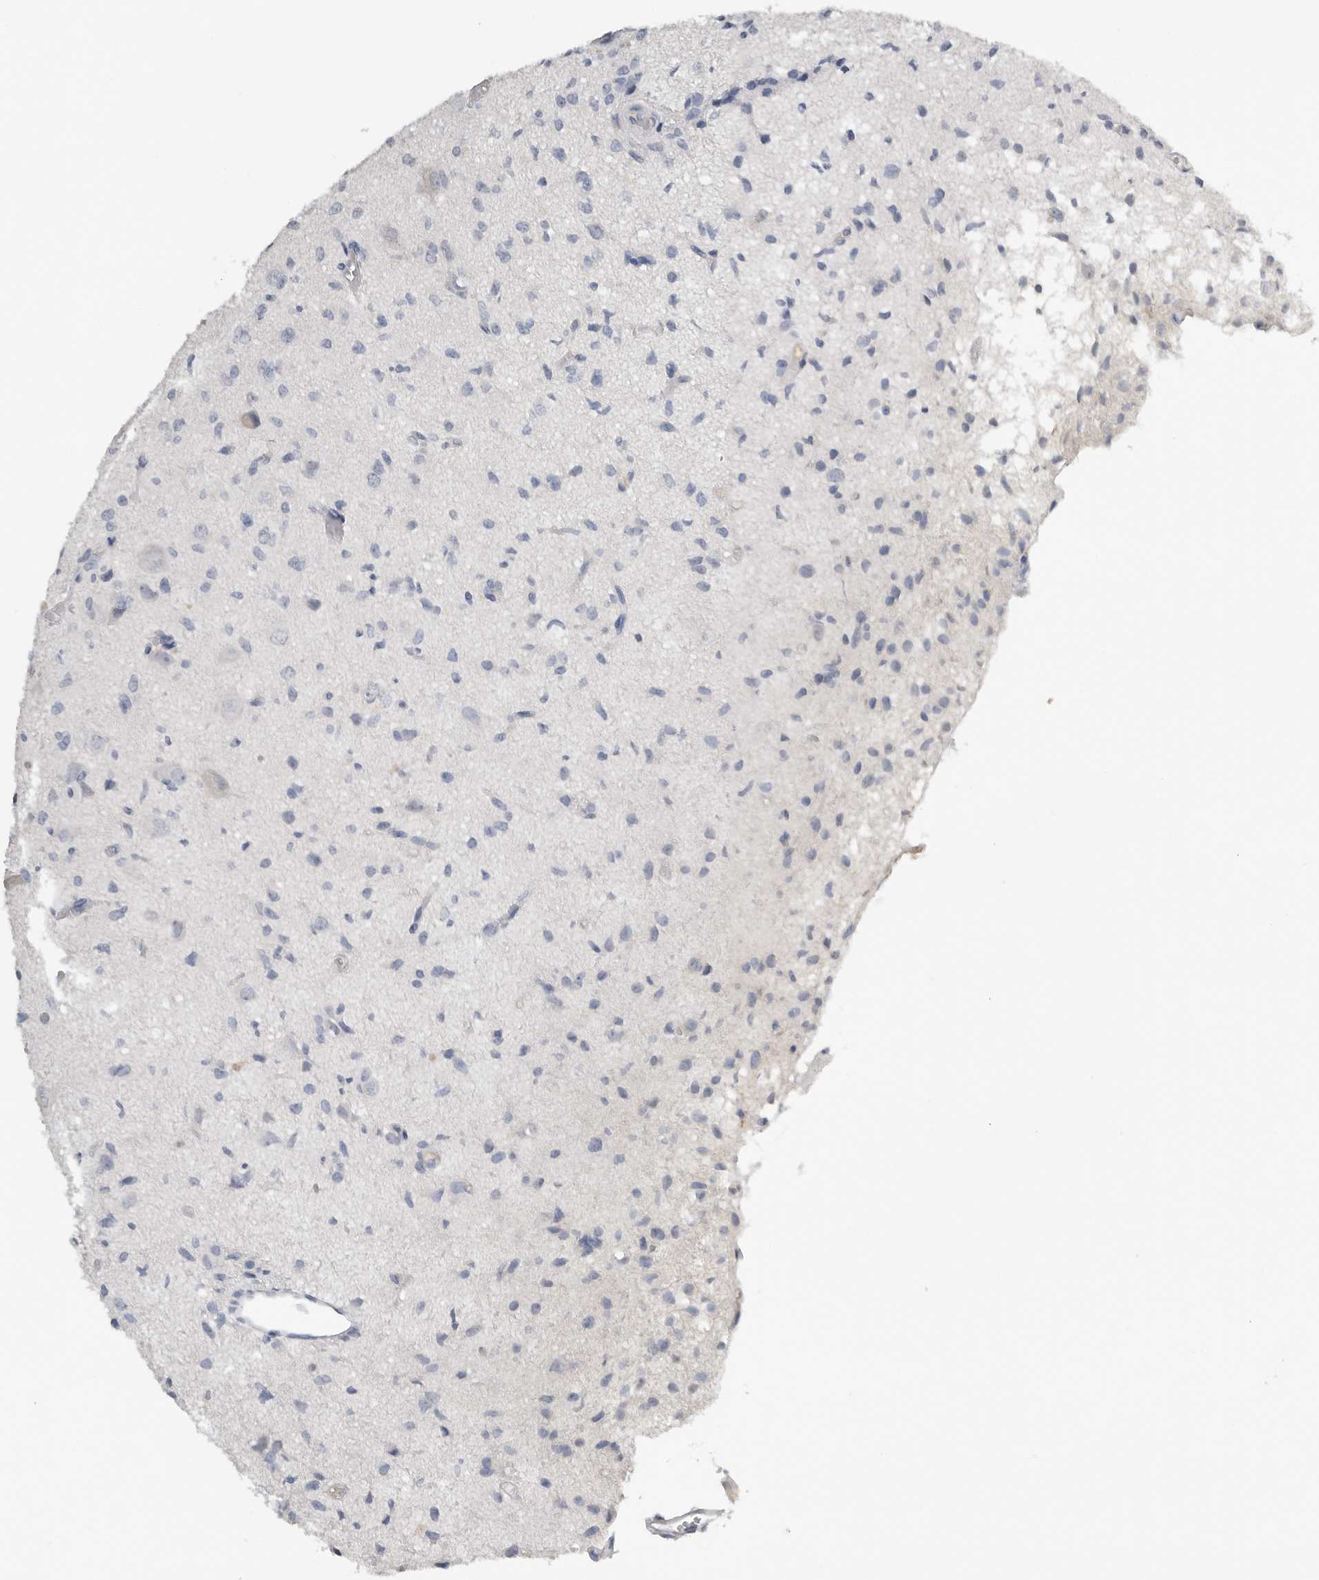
{"staining": {"intensity": "negative", "quantity": "none", "location": "none"}, "tissue": "glioma", "cell_type": "Tumor cells", "image_type": "cancer", "snomed": [{"axis": "morphology", "description": "Glioma, malignant, High grade"}, {"axis": "topography", "description": "Brain"}], "caption": "A histopathology image of malignant glioma (high-grade) stained for a protein exhibits no brown staining in tumor cells.", "gene": "FABP6", "patient": {"sex": "female", "age": 59}}